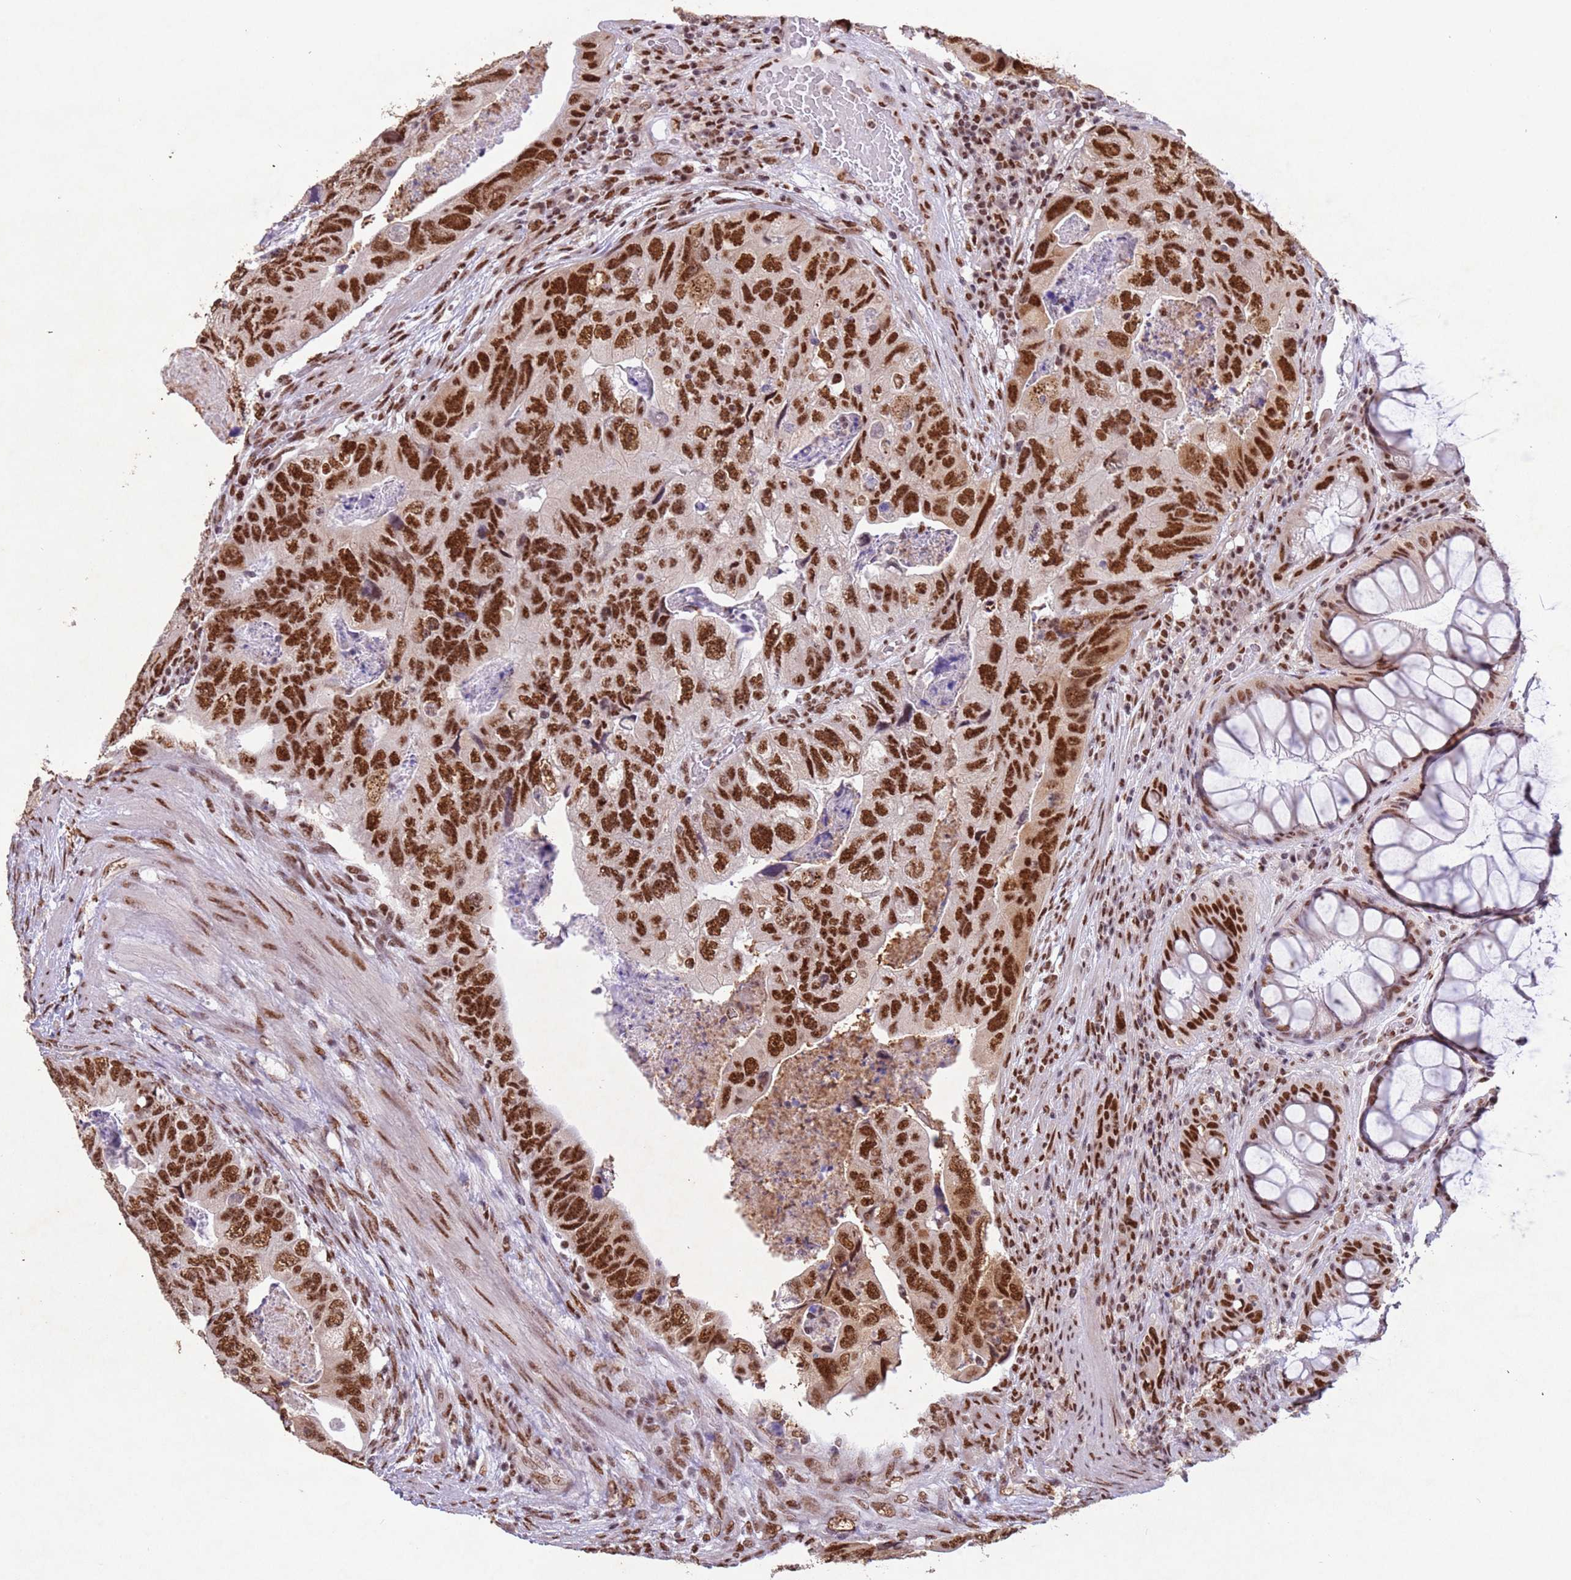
{"staining": {"intensity": "strong", "quantity": ">75%", "location": "nuclear"}, "tissue": "colorectal cancer", "cell_type": "Tumor cells", "image_type": "cancer", "snomed": [{"axis": "morphology", "description": "Adenocarcinoma, NOS"}, {"axis": "topography", "description": "Rectum"}], "caption": "Protein expression analysis of colorectal adenocarcinoma shows strong nuclear expression in about >75% of tumor cells.", "gene": "ESF1", "patient": {"sex": "male", "age": 63}}